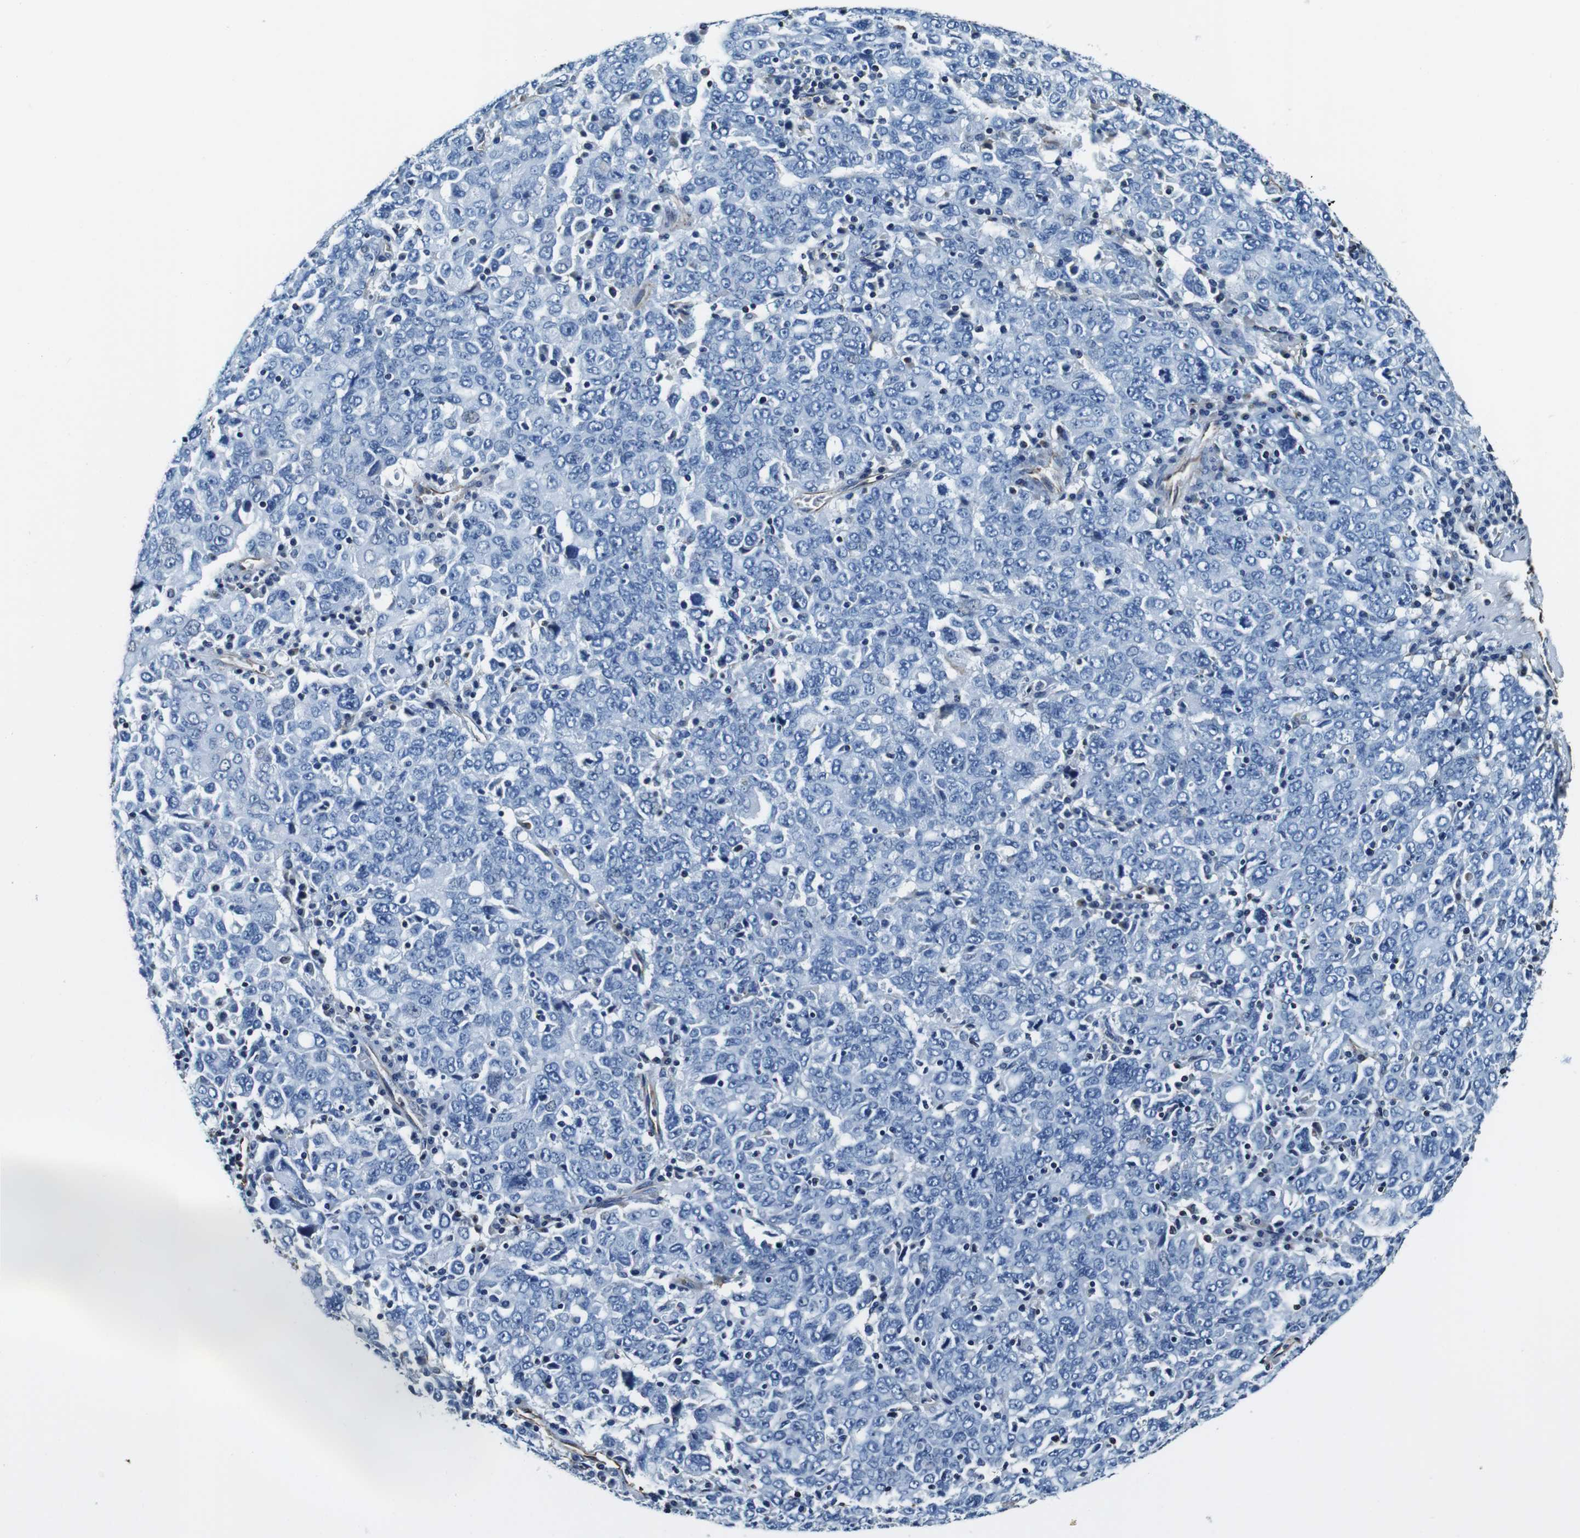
{"staining": {"intensity": "negative", "quantity": "none", "location": "none"}, "tissue": "ovarian cancer", "cell_type": "Tumor cells", "image_type": "cancer", "snomed": [{"axis": "morphology", "description": "Carcinoma, endometroid"}, {"axis": "topography", "description": "Ovary"}], "caption": "DAB (3,3'-diaminobenzidine) immunohistochemical staining of human ovarian endometroid carcinoma displays no significant expression in tumor cells.", "gene": "GJE1", "patient": {"sex": "female", "age": 62}}